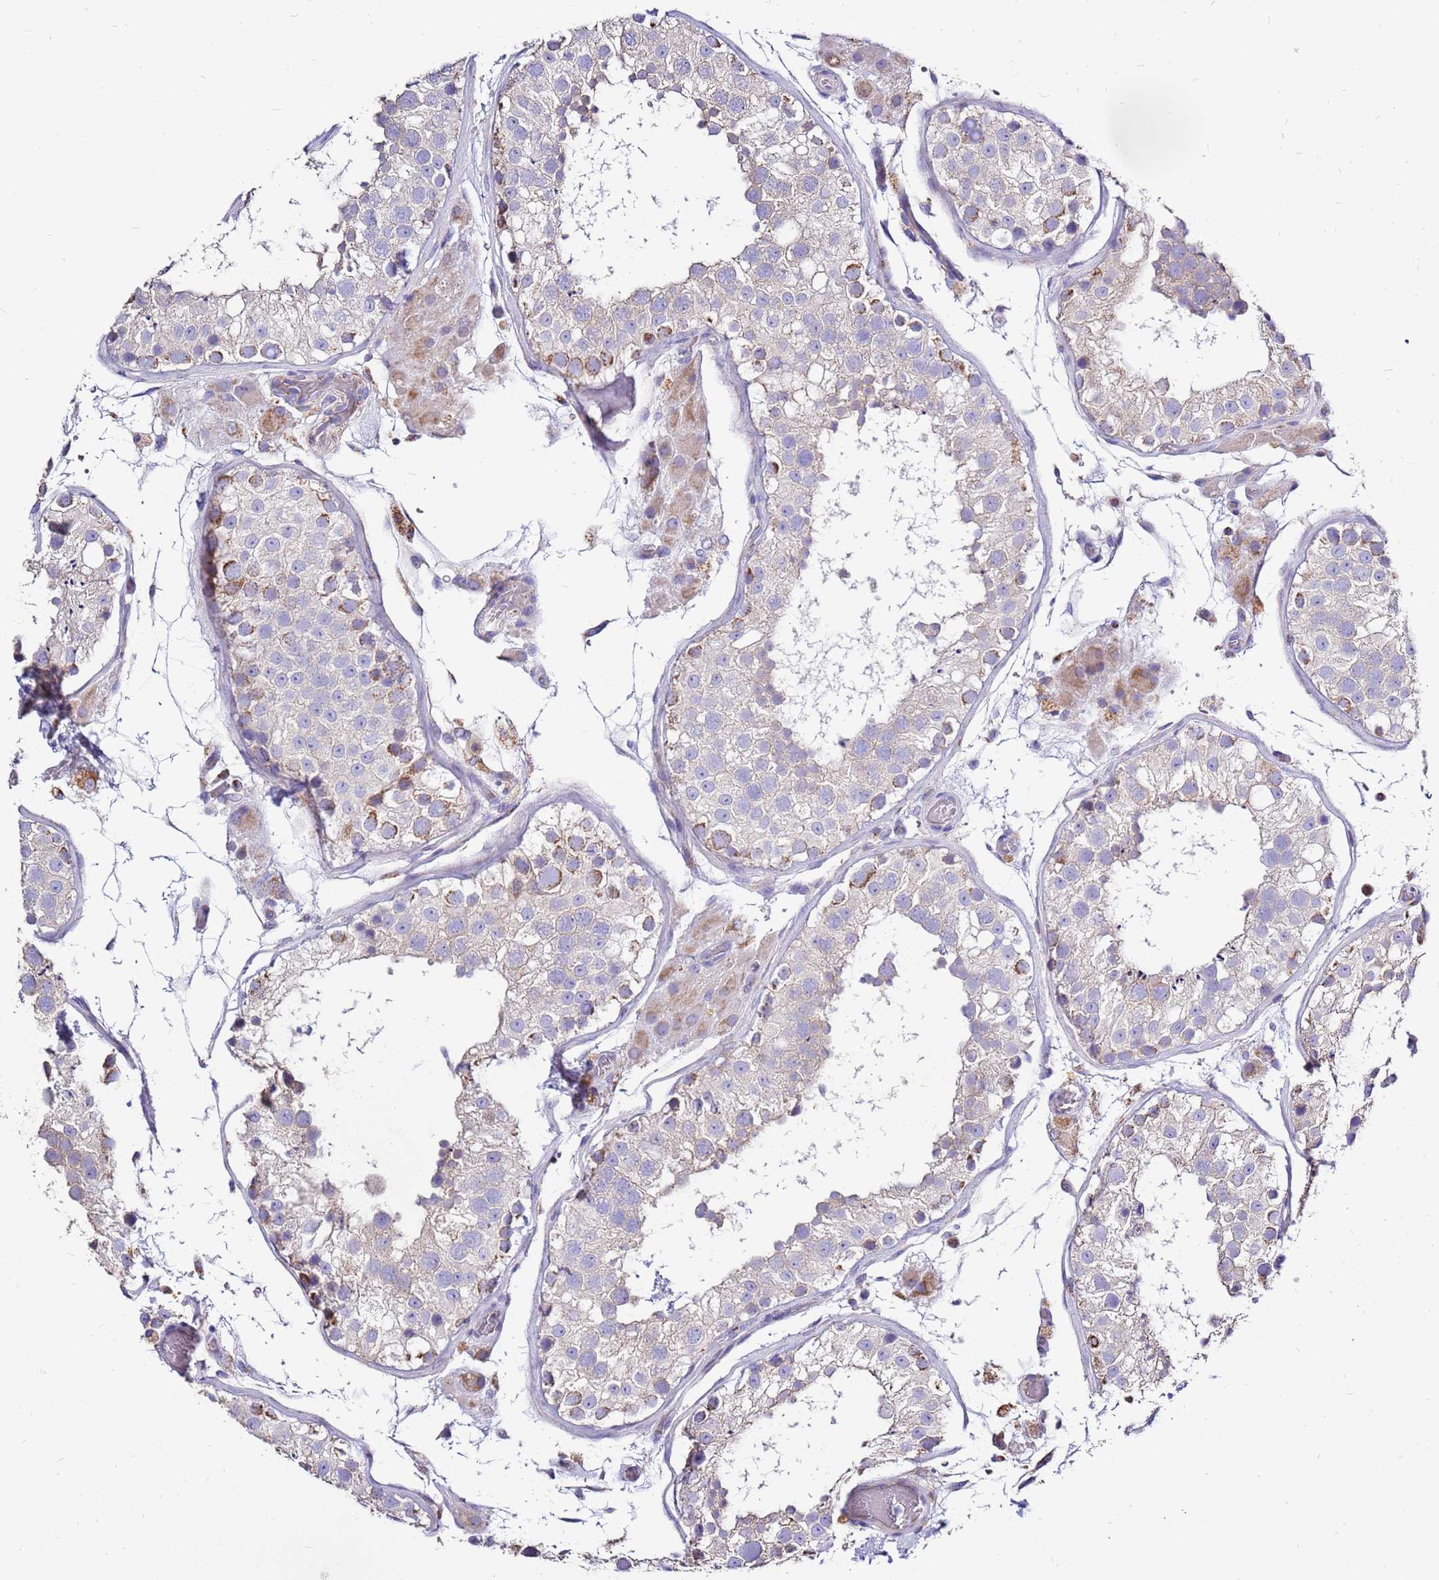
{"staining": {"intensity": "moderate", "quantity": "<25%", "location": "cytoplasmic/membranous"}, "tissue": "testis", "cell_type": "Cells in seminiferous ducts", "image_type": "normal", "snomed": [{"axis": "morphology", "description": "Normal tissue, NOS"}, {"axis": "topography", "description": "Testis"}], "caption": "This histopathology image demonstrates immunohistochemistry (IHC) staining of unremarkable human testis, with low moderate cytoplasmic/membranous expression in about <25% of cells in seminiferous ducts.", "gene": "IGF1R", "patient": {"sex": "male", "age": 26}}